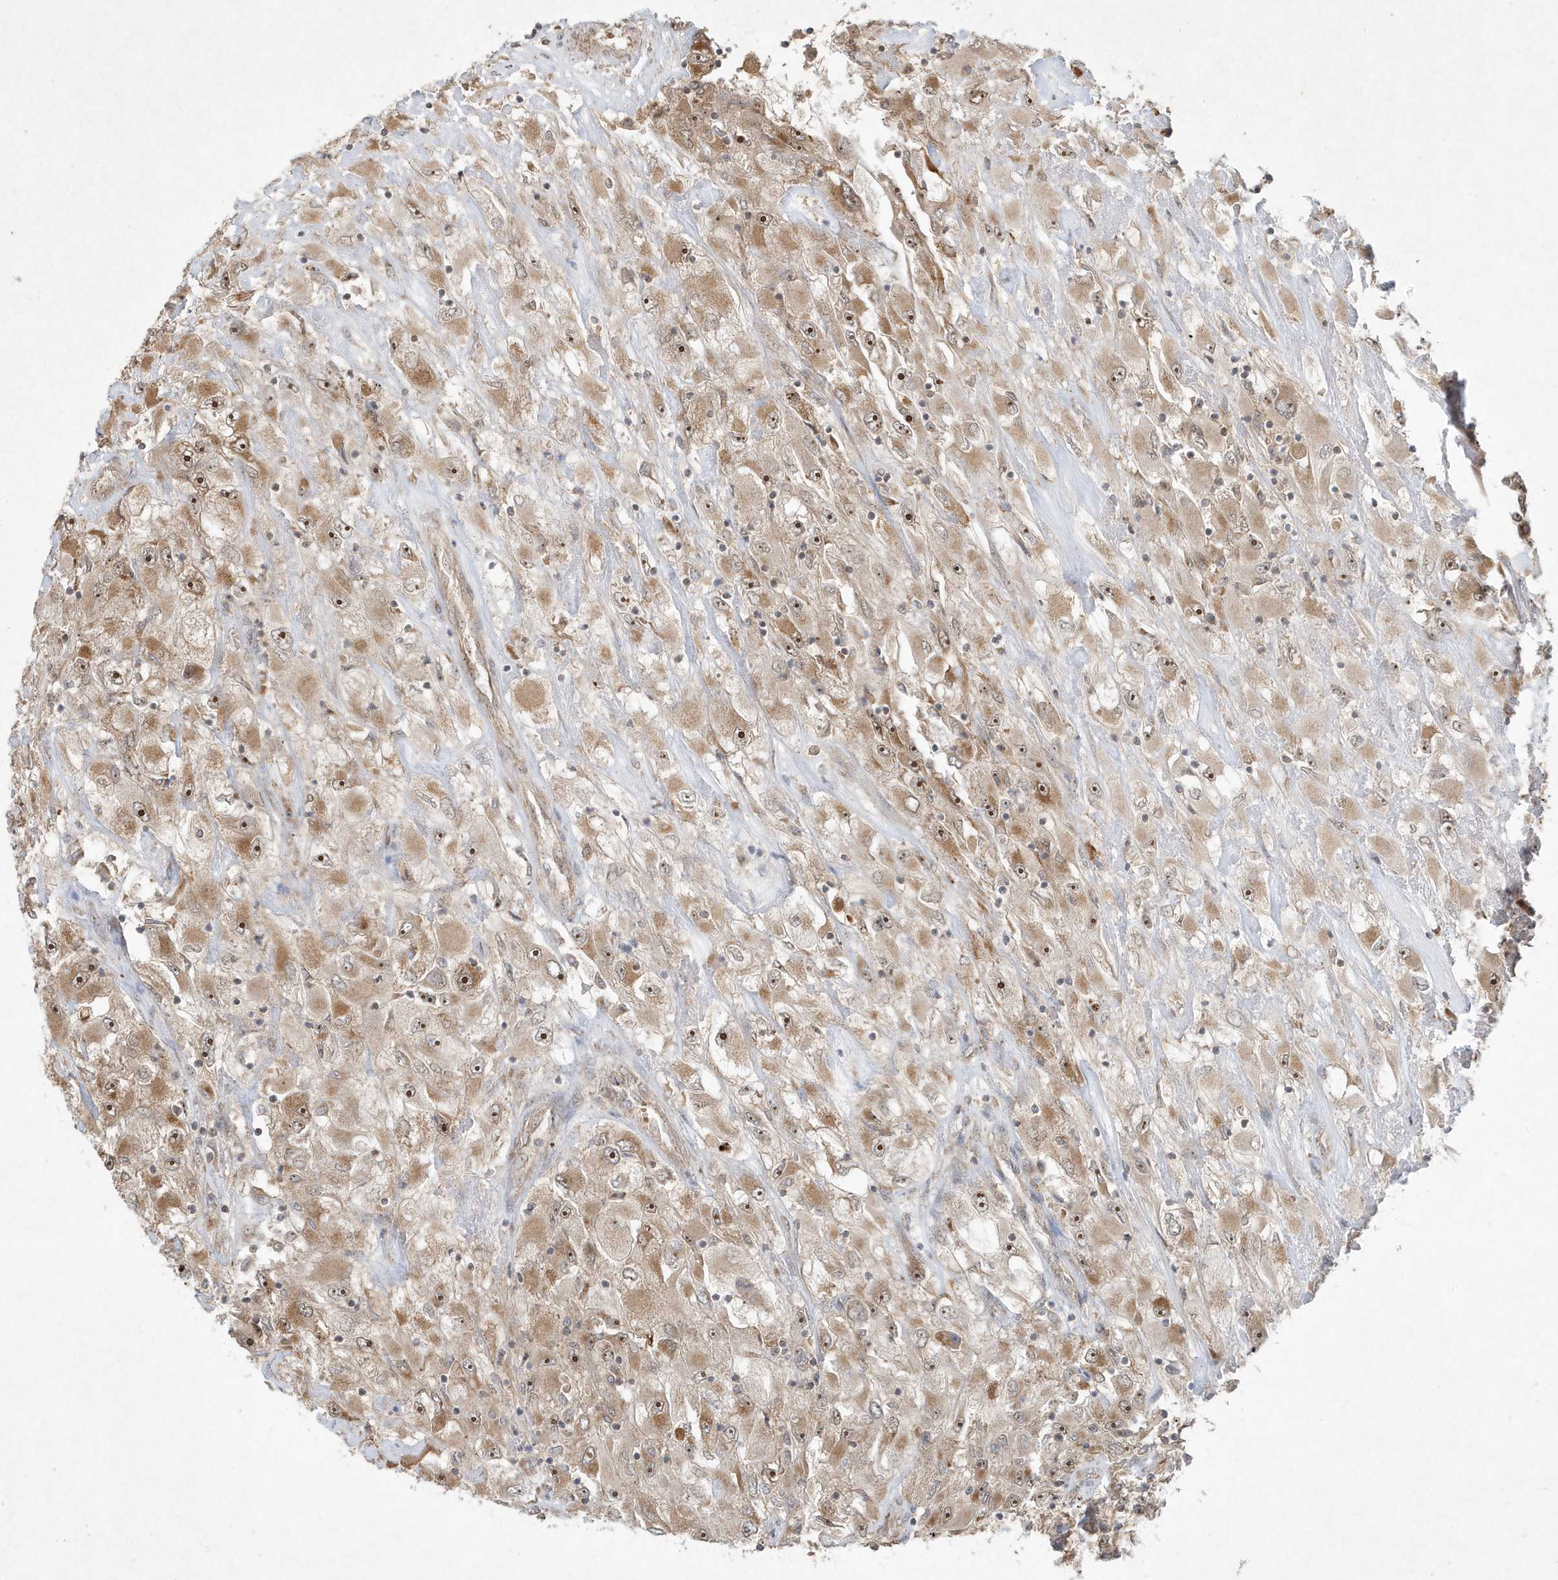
{"staining": {"intensity": "strong", "quantity": ">75%", "location": "cytoplasmic/membranous,nuclear"}, "tissue": "renal cancer", "cell_type": "Tumor cells", "image_type": "cancer", "snomed": [{"axis": "morphology", "description": "Adenocarcinoma, NOS"}, {"axis": "topography", "description": "Kidney"}], "caption": "Protein staining of renal cancer tissue reveals strong cytoplasmic/membranous and nuclear expression in about >75% of tumor cells.", "gene": "ABCB9", "patient": {"sex": "female", "age": 52}}